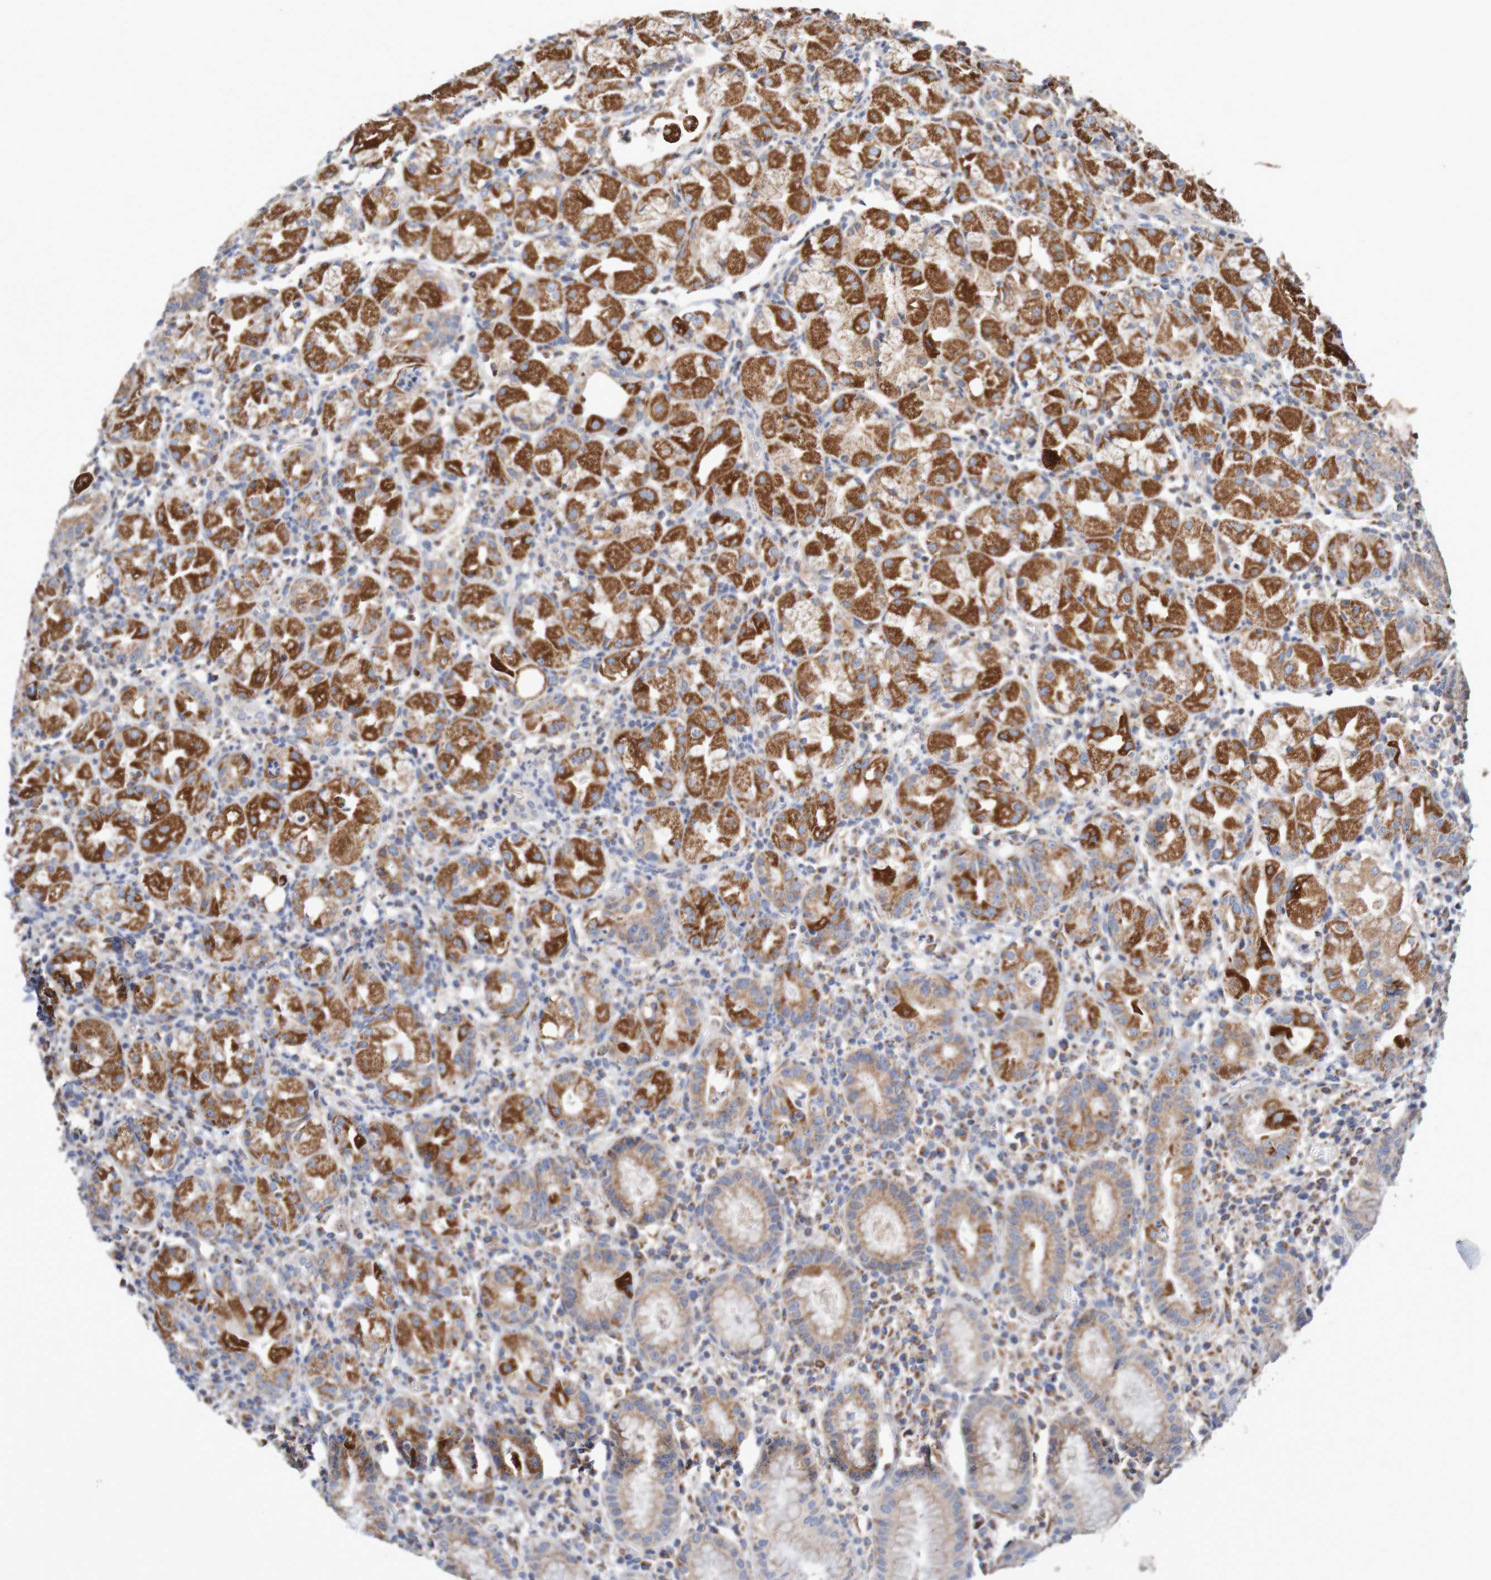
{"staining": {"intensity": "strong", "quantity": "25%-75%", "location": "cytoplasmic/membranous"}, "tissue": "stomach", "cell_type": "Glandular cells", "image_type": "normal", "snomed": [{"axis": "morphology", "description": "Normal tissue, NOS"}, {"axis": "topography", "description": "Stomach"}, {"axis": "topography", "description": "Stomach, lower"}], "caption": "A brown stain shows strong cytoplasmic/membranous positivity of a protein in glandular cells of normal human stomach. (Brightfield microscopy of DAB IHC at high magnification).", "gene": "MMEL1", "patient": {"sex": "female", "age": 75}}